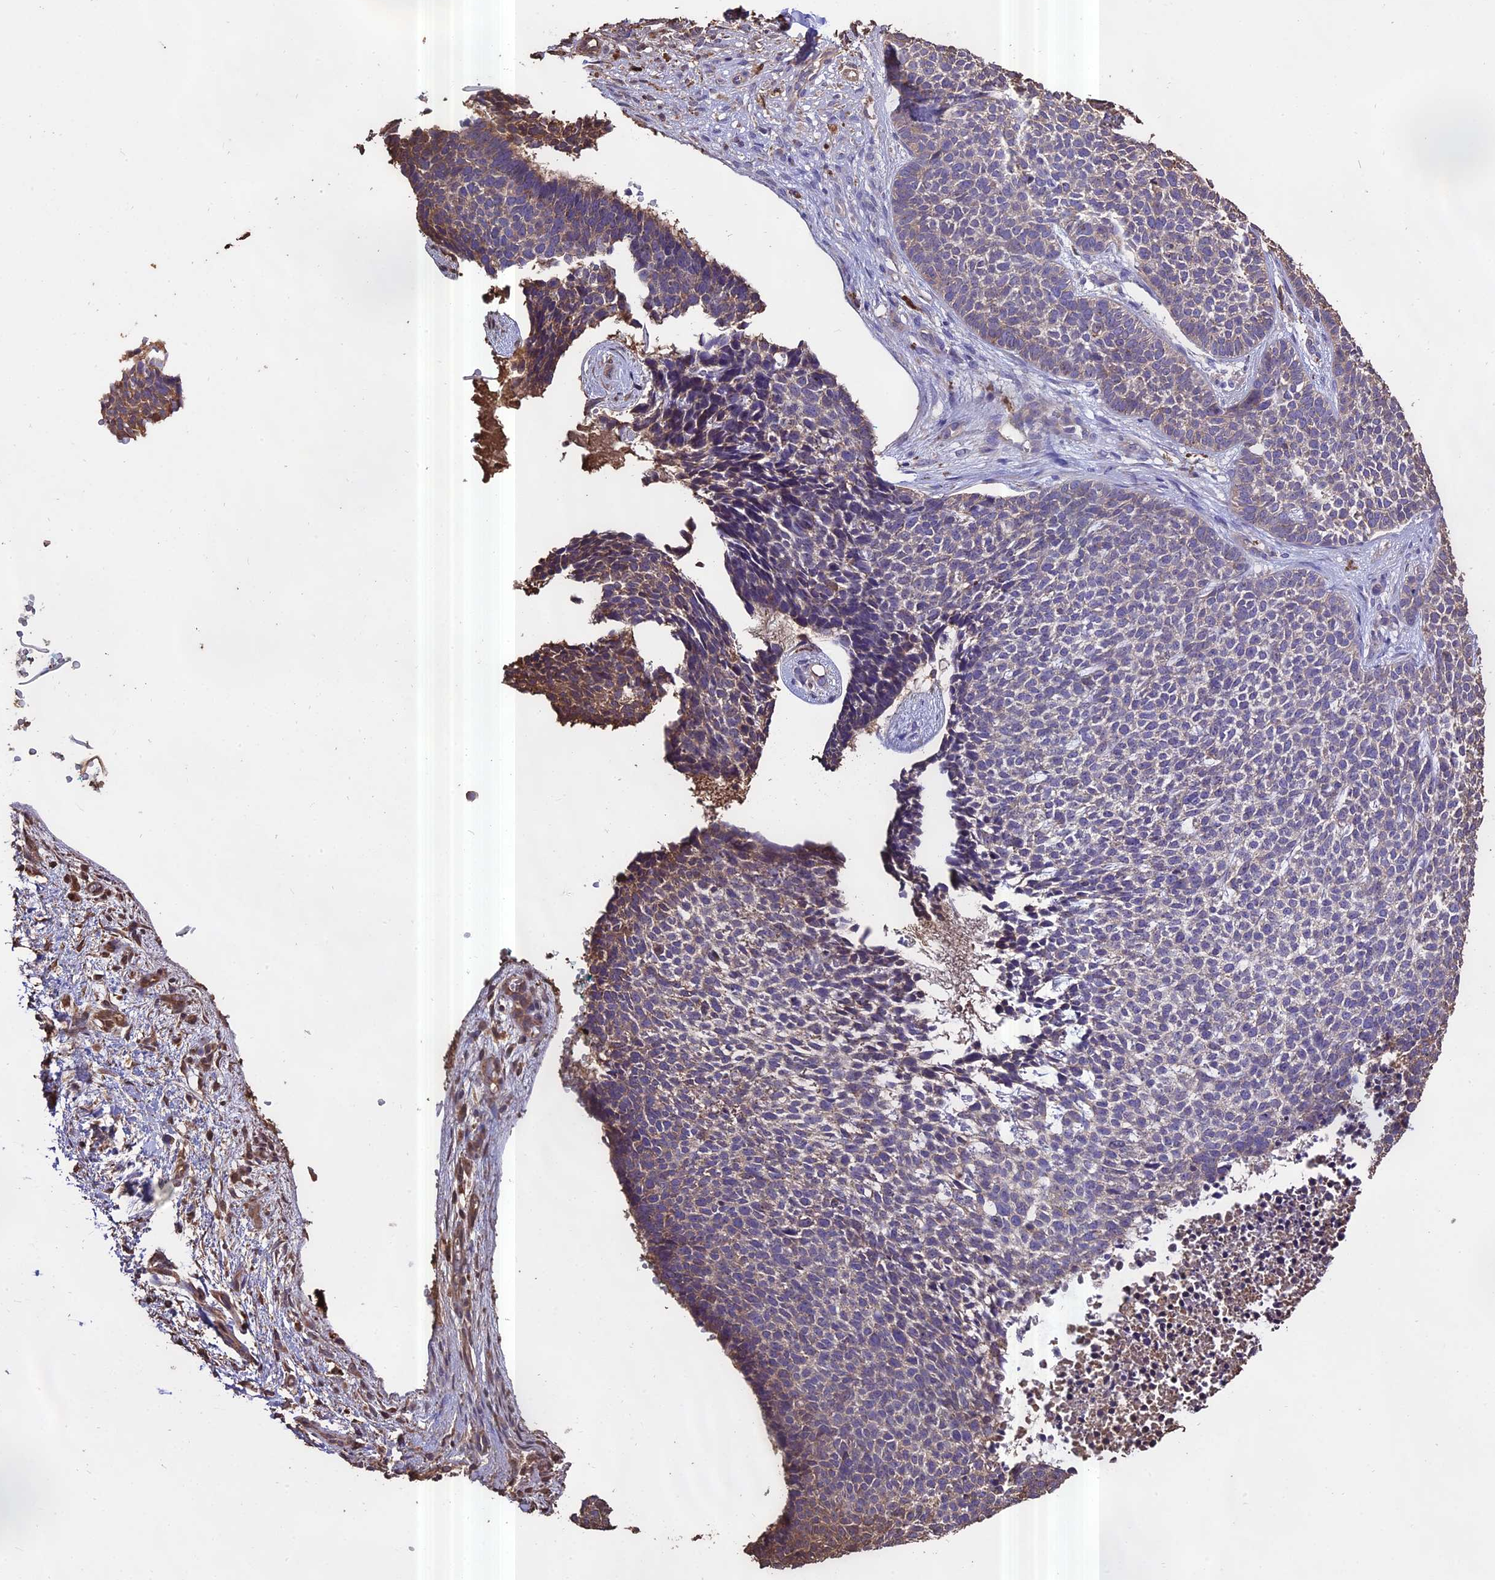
{"staining": {"intensity": "negative", "quantity": "none", "location": "none"}, "tissue": "skin cancer", "cell_type": "Tumor cells", "image_type": "cancer", "snomed": [{"axis": "morphology", "description": "Basal cell carcinoma"}, {"axis": "topography", "description": "Skin"}], "caption": "There is no significant positivity in tumor cells of skin cancer (basal cell carcinoma).", "gene": "PGPEP1L", "patient": {"sex": "female", "age": 84}}